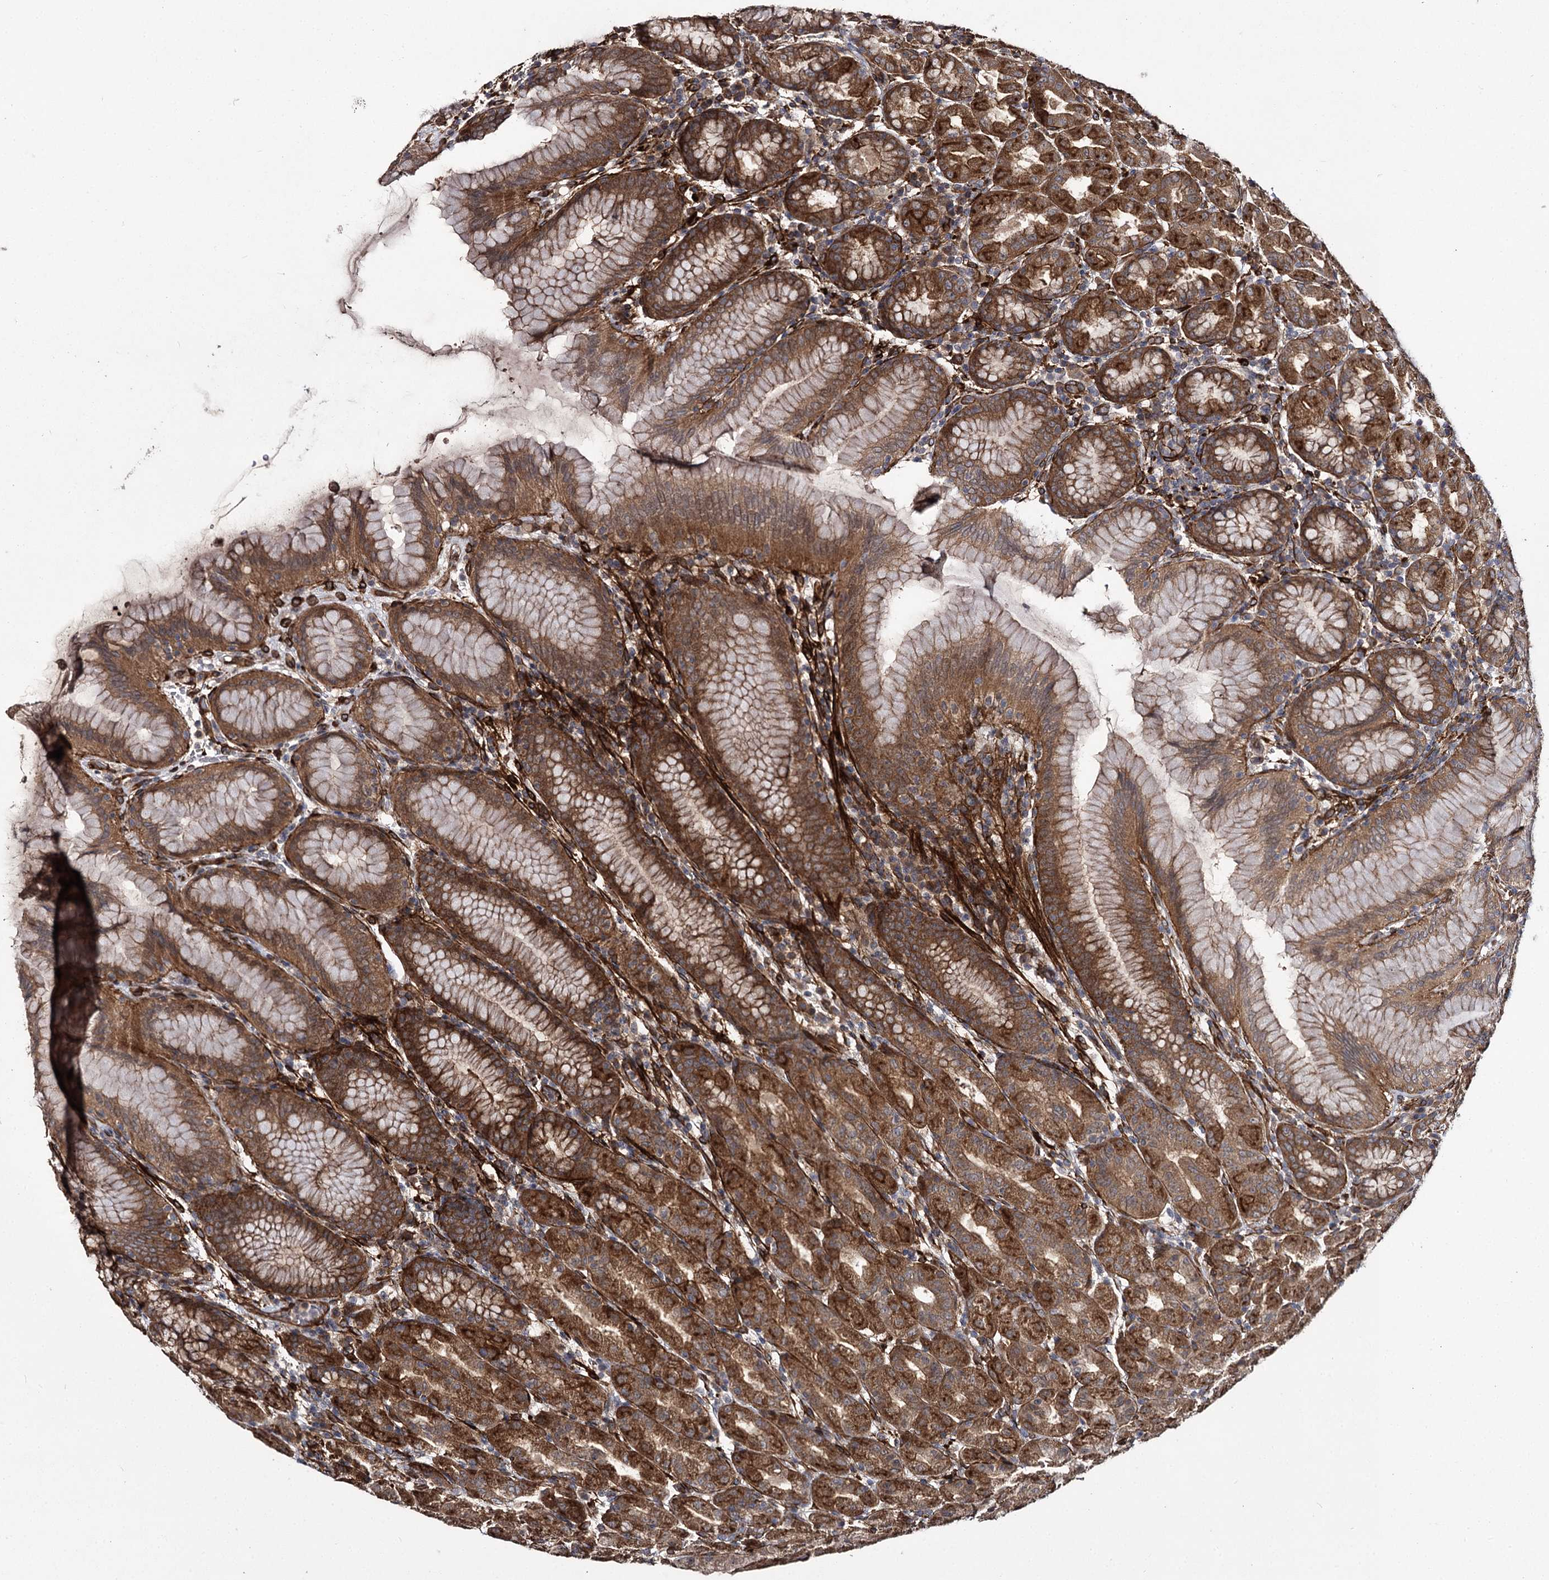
{"staining": {"intensity": "strong", "quantity": ">75%", "location": "cytoplasmic/membranous"}, "tissue": "stomach", "cell_type": "Glandular cells", "image_type": "normal", "snomed": [{"axis": "morphology", "description": "Normal tissue, NOS"}, {"axis": "topography", "description": "Stomach"}], "caption": "Stomach stained with DAB (3,3'-diaminobenzidine) immunohistochemistry (IHC) demonstrates high levels of strong cytoplasmic/membranous staining in approximately >75% of glandular cells.", "gene": "MYO1C", "patient": {"sex": "female", "age": 79}}